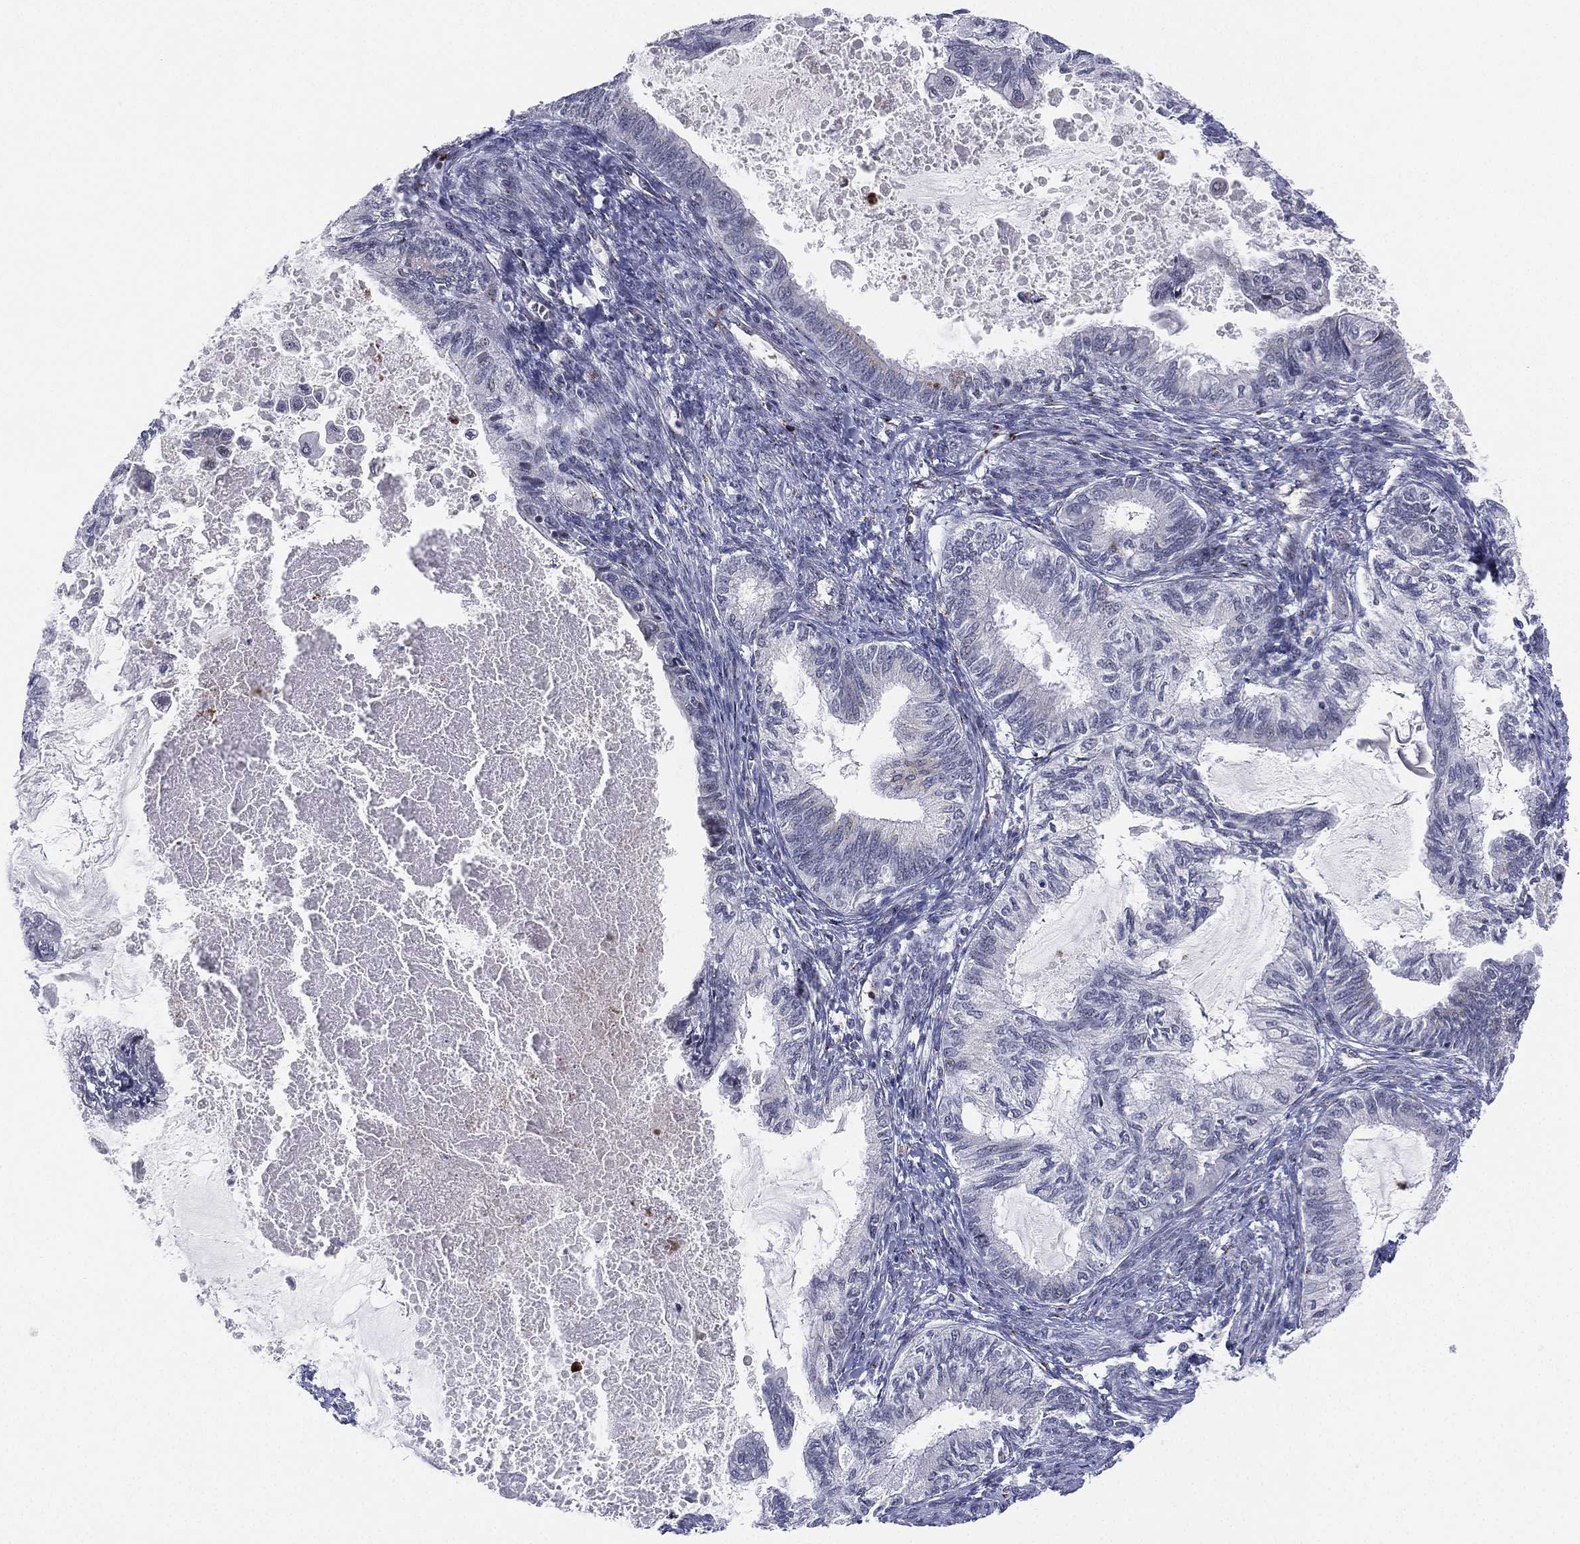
{"staining": {"intensity": "negative", "quantity": "none", "location": "none"}, "tissue": "endometrial cancer", "cell_type": "Tumor cells", "image_type": "cancer", "snomed": [{"axis": "morphology", "description": "Adenocarcinoma, NOS"}, {"axis": "topography", "description": "Endometrium"}], "caption": "Histopathology image shows no significant protein staining in tumor cells of endometrial adenocarcinoma.", "gene": "CD177", "patient": {"sex": "female", "age": 86}}